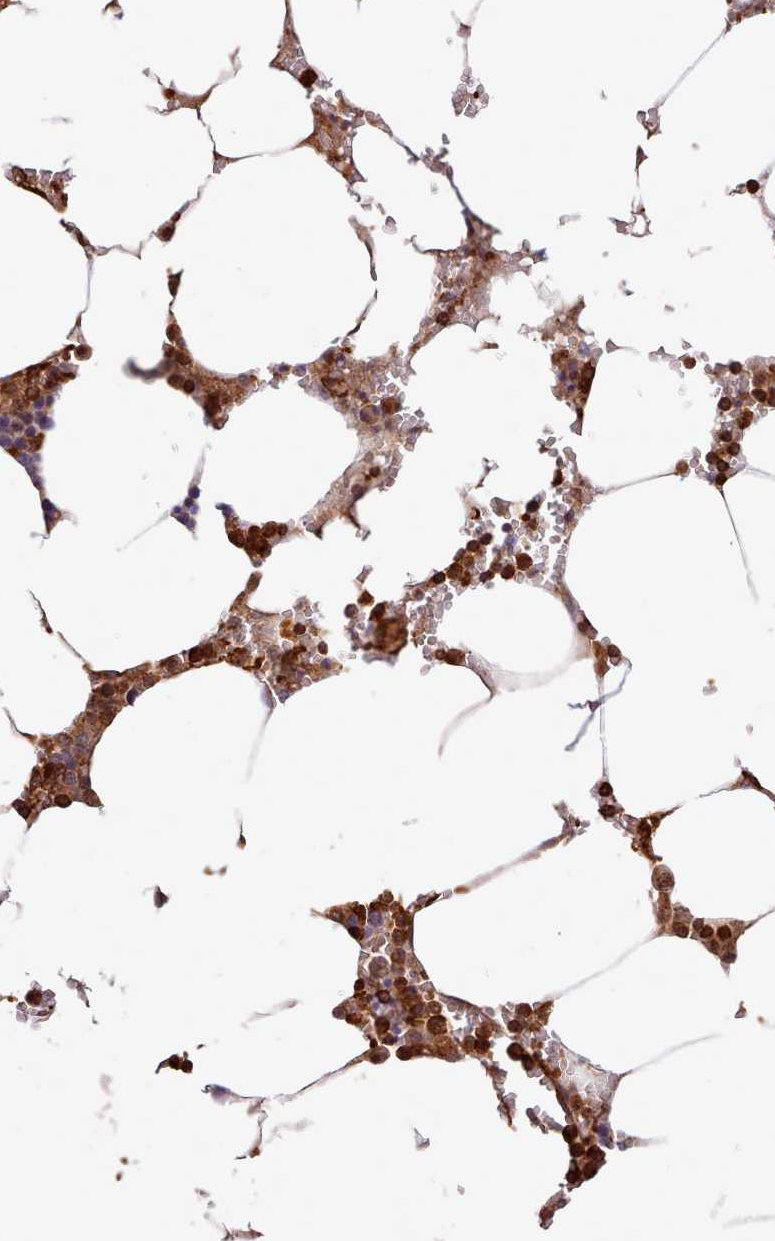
{"staining": {"intensity": "strong", "quantity": ">75%", "location": "cytoplasmic/membranous"}, "tissue": "bone marrow", "cell_type": "Hematopoietic cells", "image_type": "normal", "snomed": [{"axis": "morphology", "description": "Normal tissue, NOS"}, {"axis": "topography", "description": "Bone marrow"}], "caption": "This histopathology image displays unremarkable bone marrow stained with IHC to label a protein in brown. The cytoplasmic/membranous of hematopoietic cells show strong positivity for the protein. Nuclei are counter-stained blue.", "gene": "CAPZA1", "patient": {"sex": "male", "age": 70}}